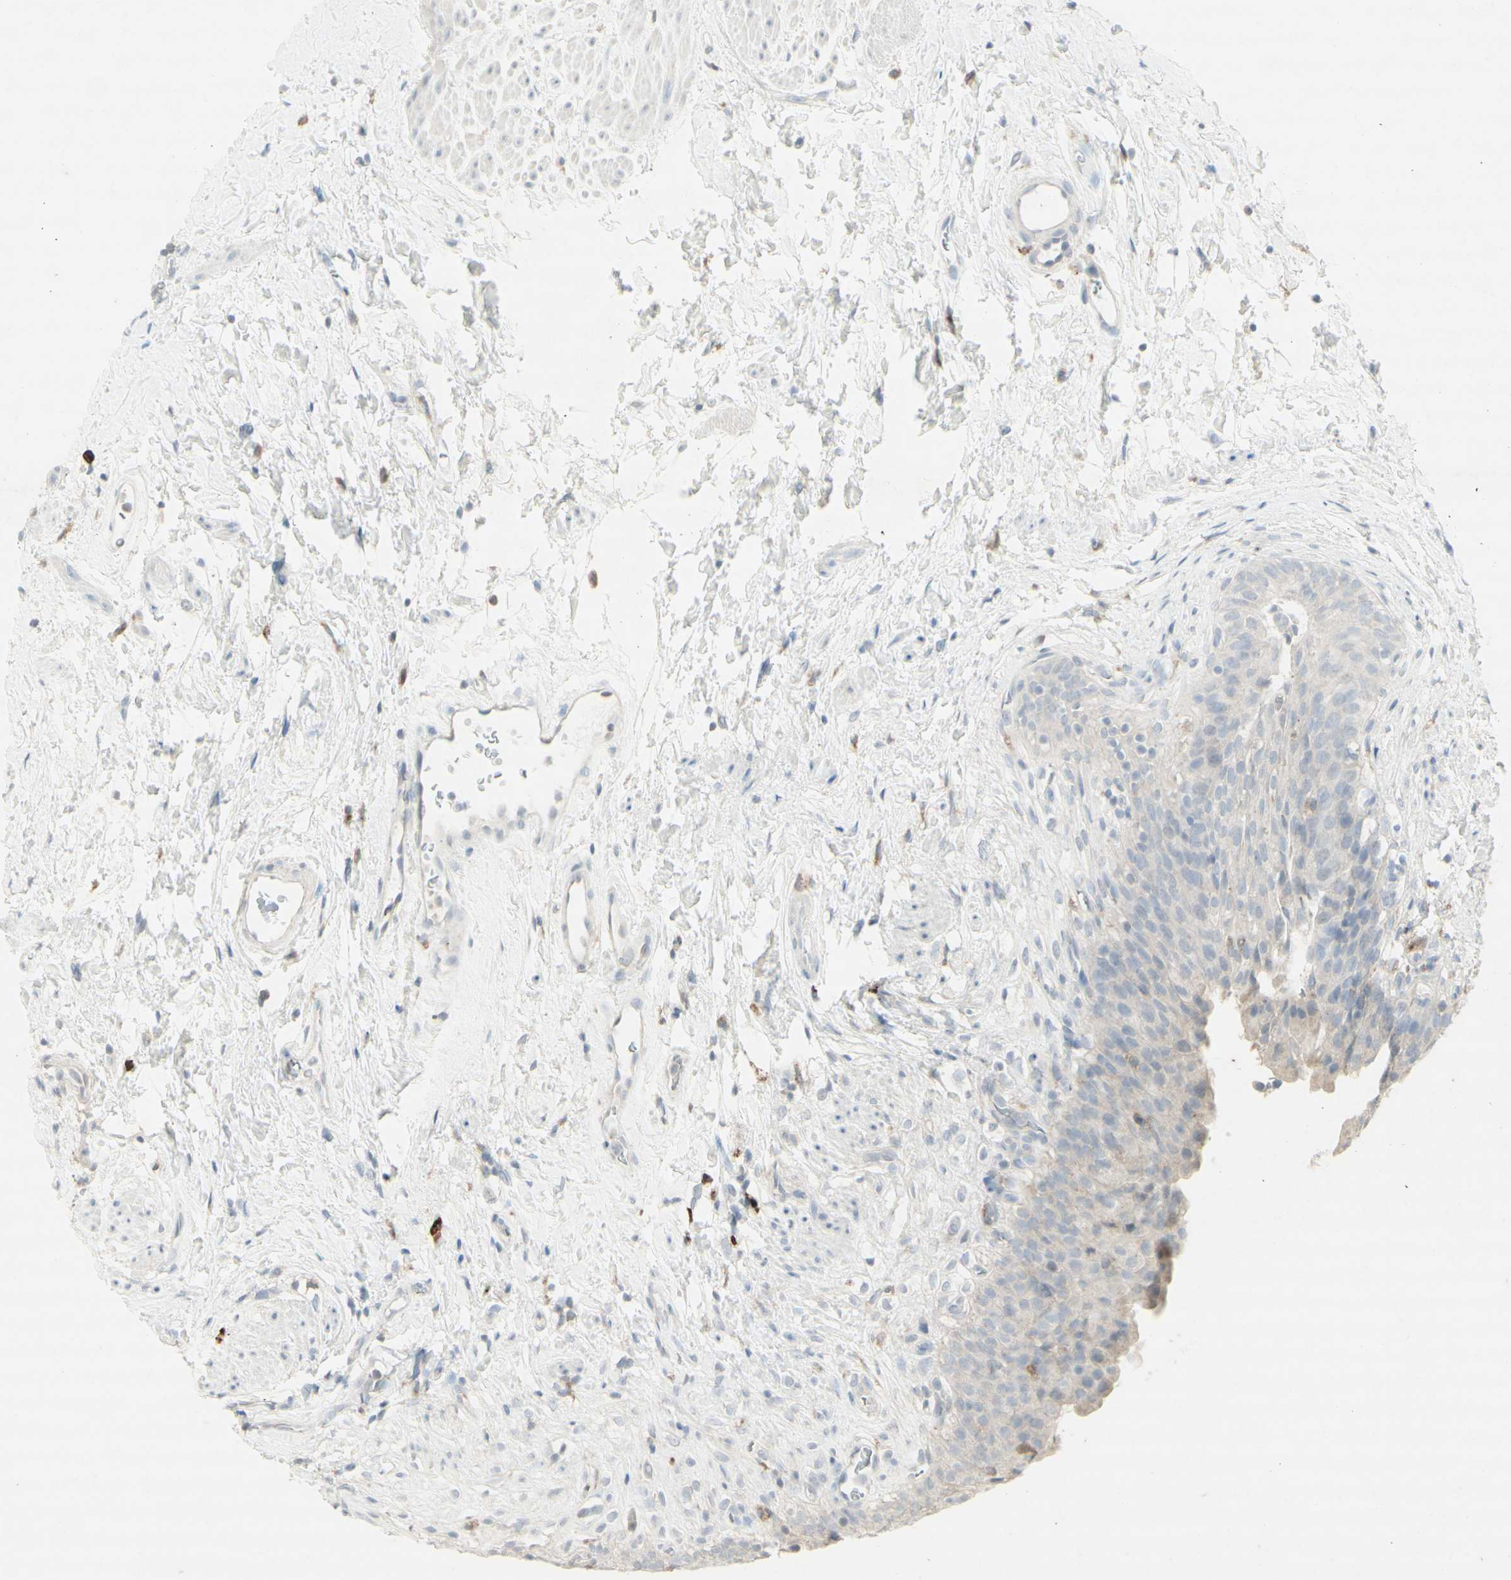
{"staining": {"intensity": "negative", "quantity": "none", "location": "none"}, "tissue": "urinary bladder", "cell_type": "Urothelial cells", "image_type": "normal", "snomed": [{"axis": "morphology", "description": "Normal tissue, NOS"}, {"axis": "topography", "description": "Urinary bladder"}], "caption": "Immunohistochemical staining of benign human urinary bladder exhibits no significant positivity in urothelial cells. (DAB (3,3'-diaminobenzidine) IHC visualized using brightfield microscopy, high magnification).", "gene": "ATP6V1B1", "patient": {"sex": "female", "age": 79}}